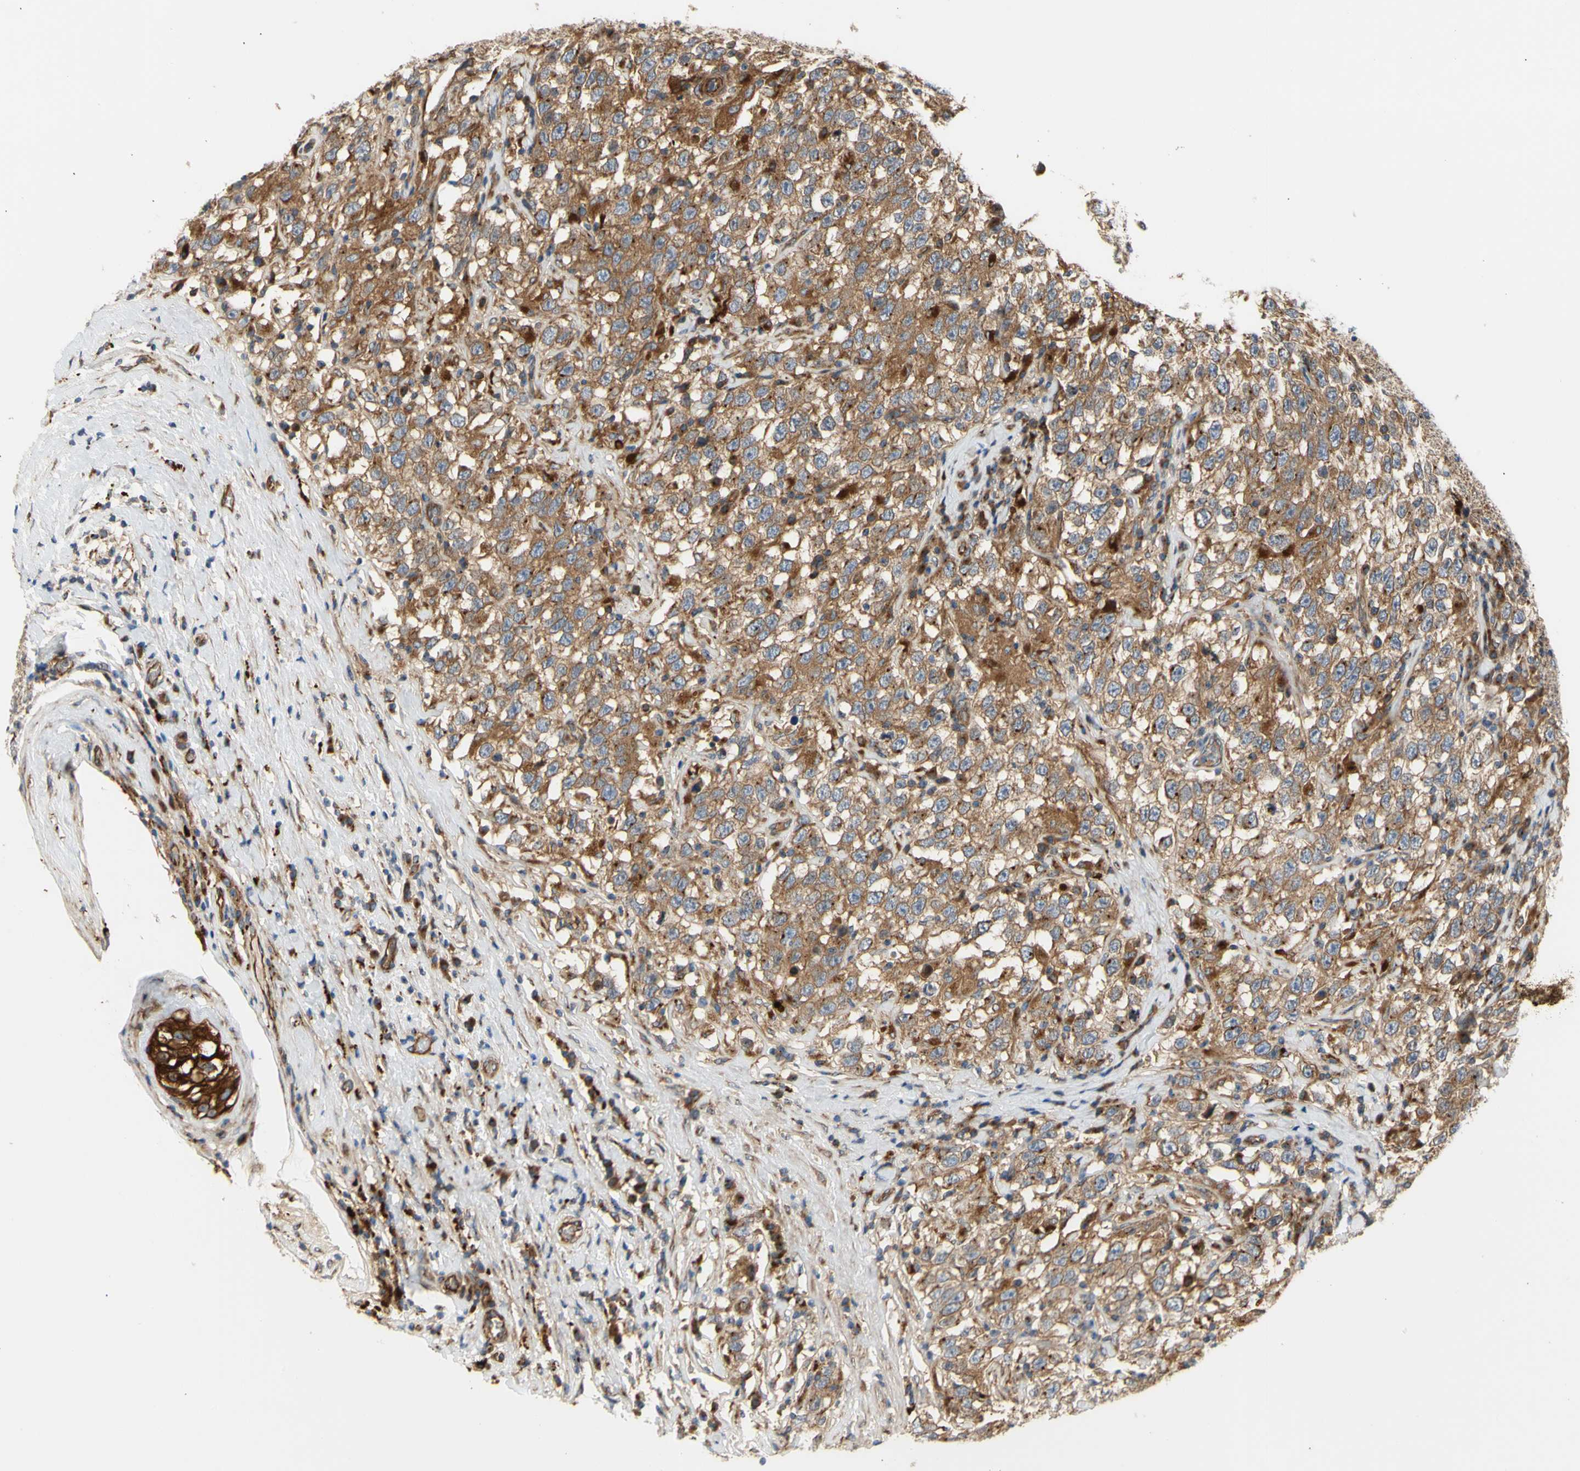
{"staining": {"intensity": "moderate", "quantity": ">75%", "location": "cytoplasmic/membranous"}, "tissue": "testis cancer", "cell_type": "Tumor cells", "image_type": "cancer", "snomed": [{"axis": "morphology", "description": "Seminoma, NOS"}, {"axis": "topography", "description": "Testis"}], "caption": "The immunohistochemical stain highlights moderate cytoplasmic/membranous positivity in tumor cells of testis cancer tissue. The staining was performed using DAB to visualize the protein expression in brown, while the nuclei were stained in blue with hematoxylin (Magnification: 20x).", "gene": "TUBG2", "patient": {"sex": "male", "age": 41}}